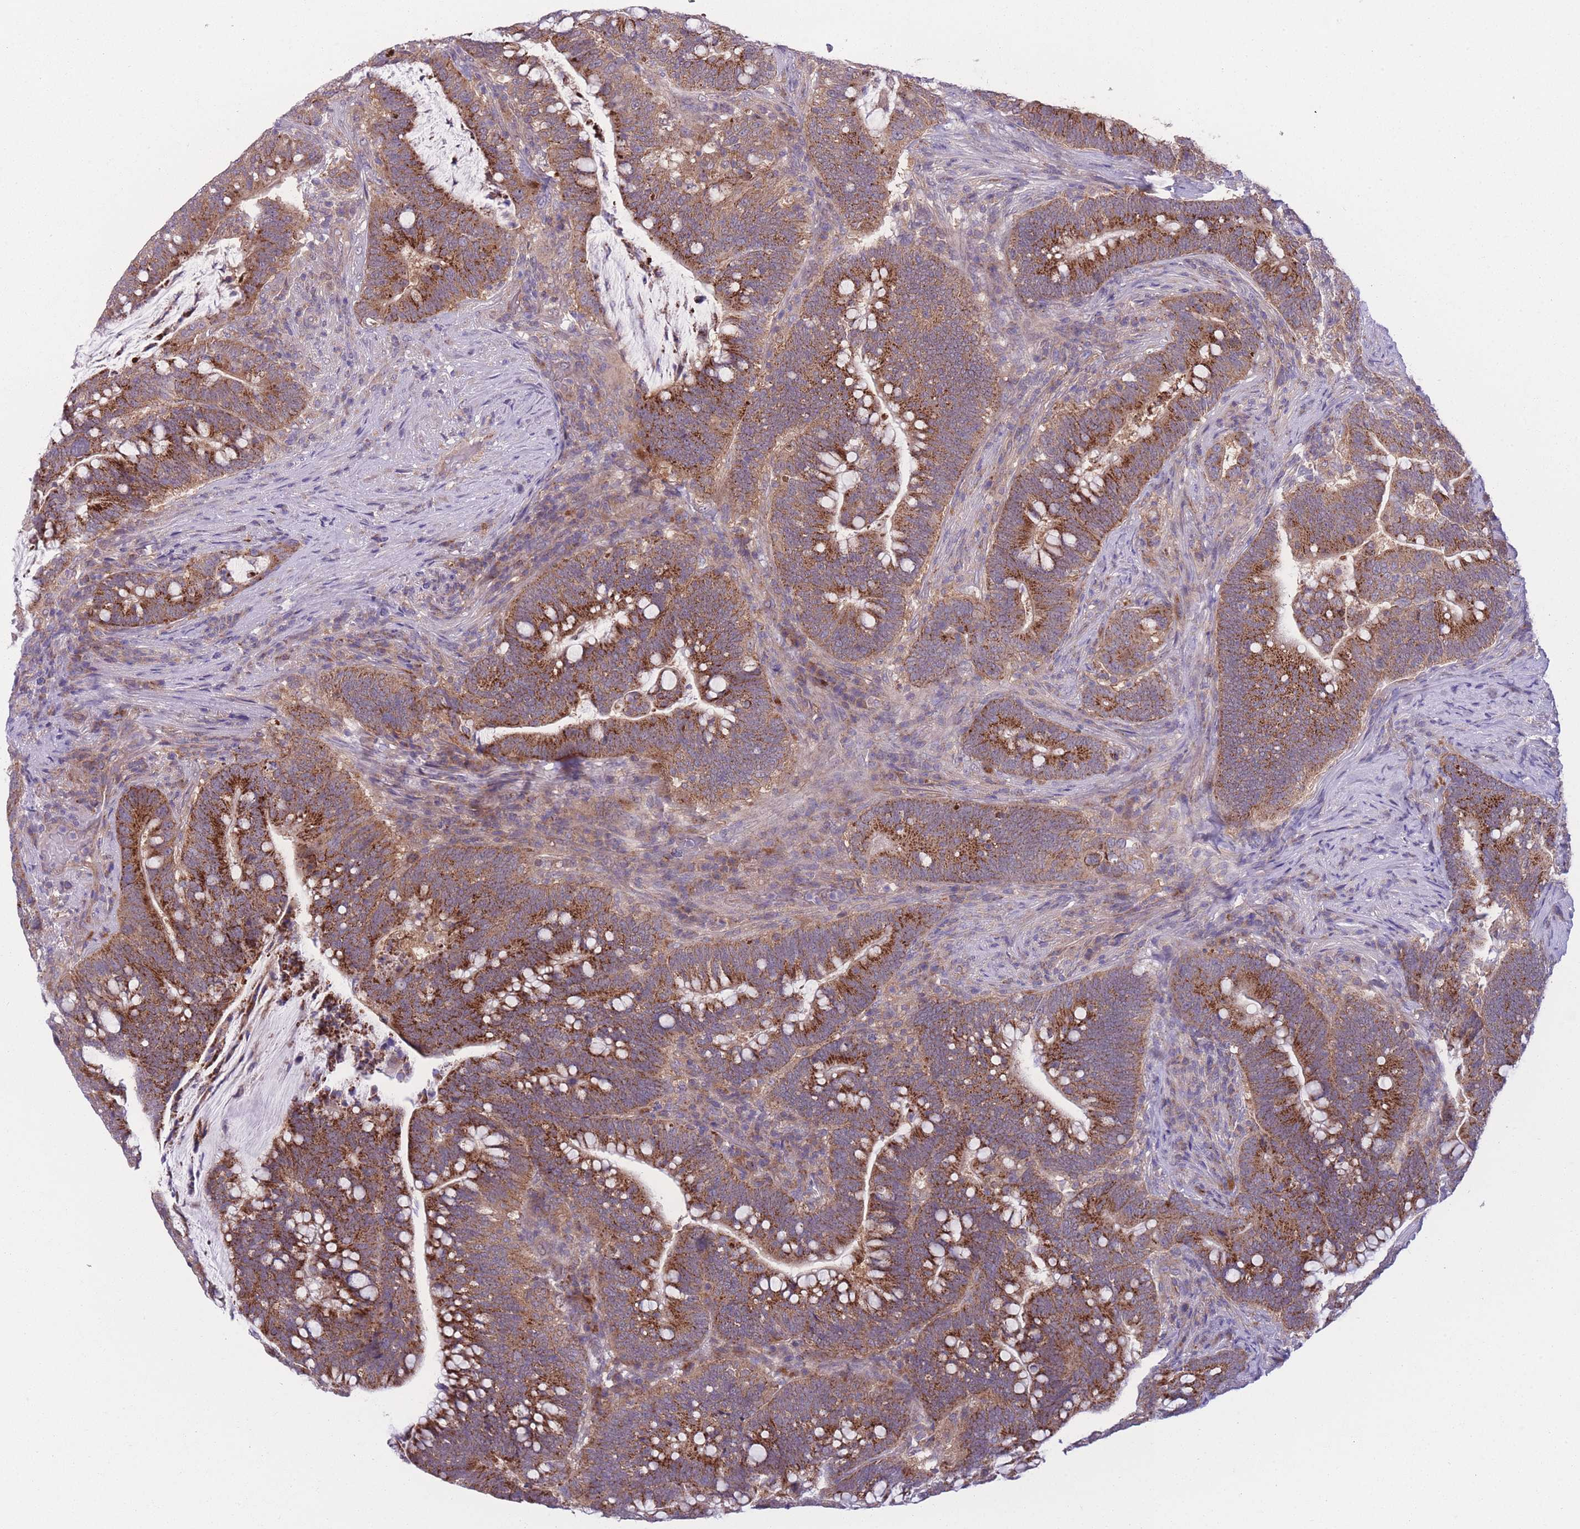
{"staining": {"intensity": "moderate", "quantity": ">75%", "location": "cytoplasmic/membranous"}, "tissue": "colorectal cancer", "cell_type": "Tumor cells", "image_type": "cancer", "snomed": [{"axis": "morphology", "description": "Normal tissue, NOS"}, {"axis": "morphology", "description": "Adenocarcinoma, NOS"}, {"axis": "topography", "description": "Colon"}], "caption": "DAB (3,3'-diaminobenzidine) immunohistochemical staining of human adenocarcinoma (colorectal) shows moderate cytoplasmic/membranous protein positivity in about >75% of tumor cells.", "gene": "CCT6B", "patient": {"sex": "female", "age": 66}}